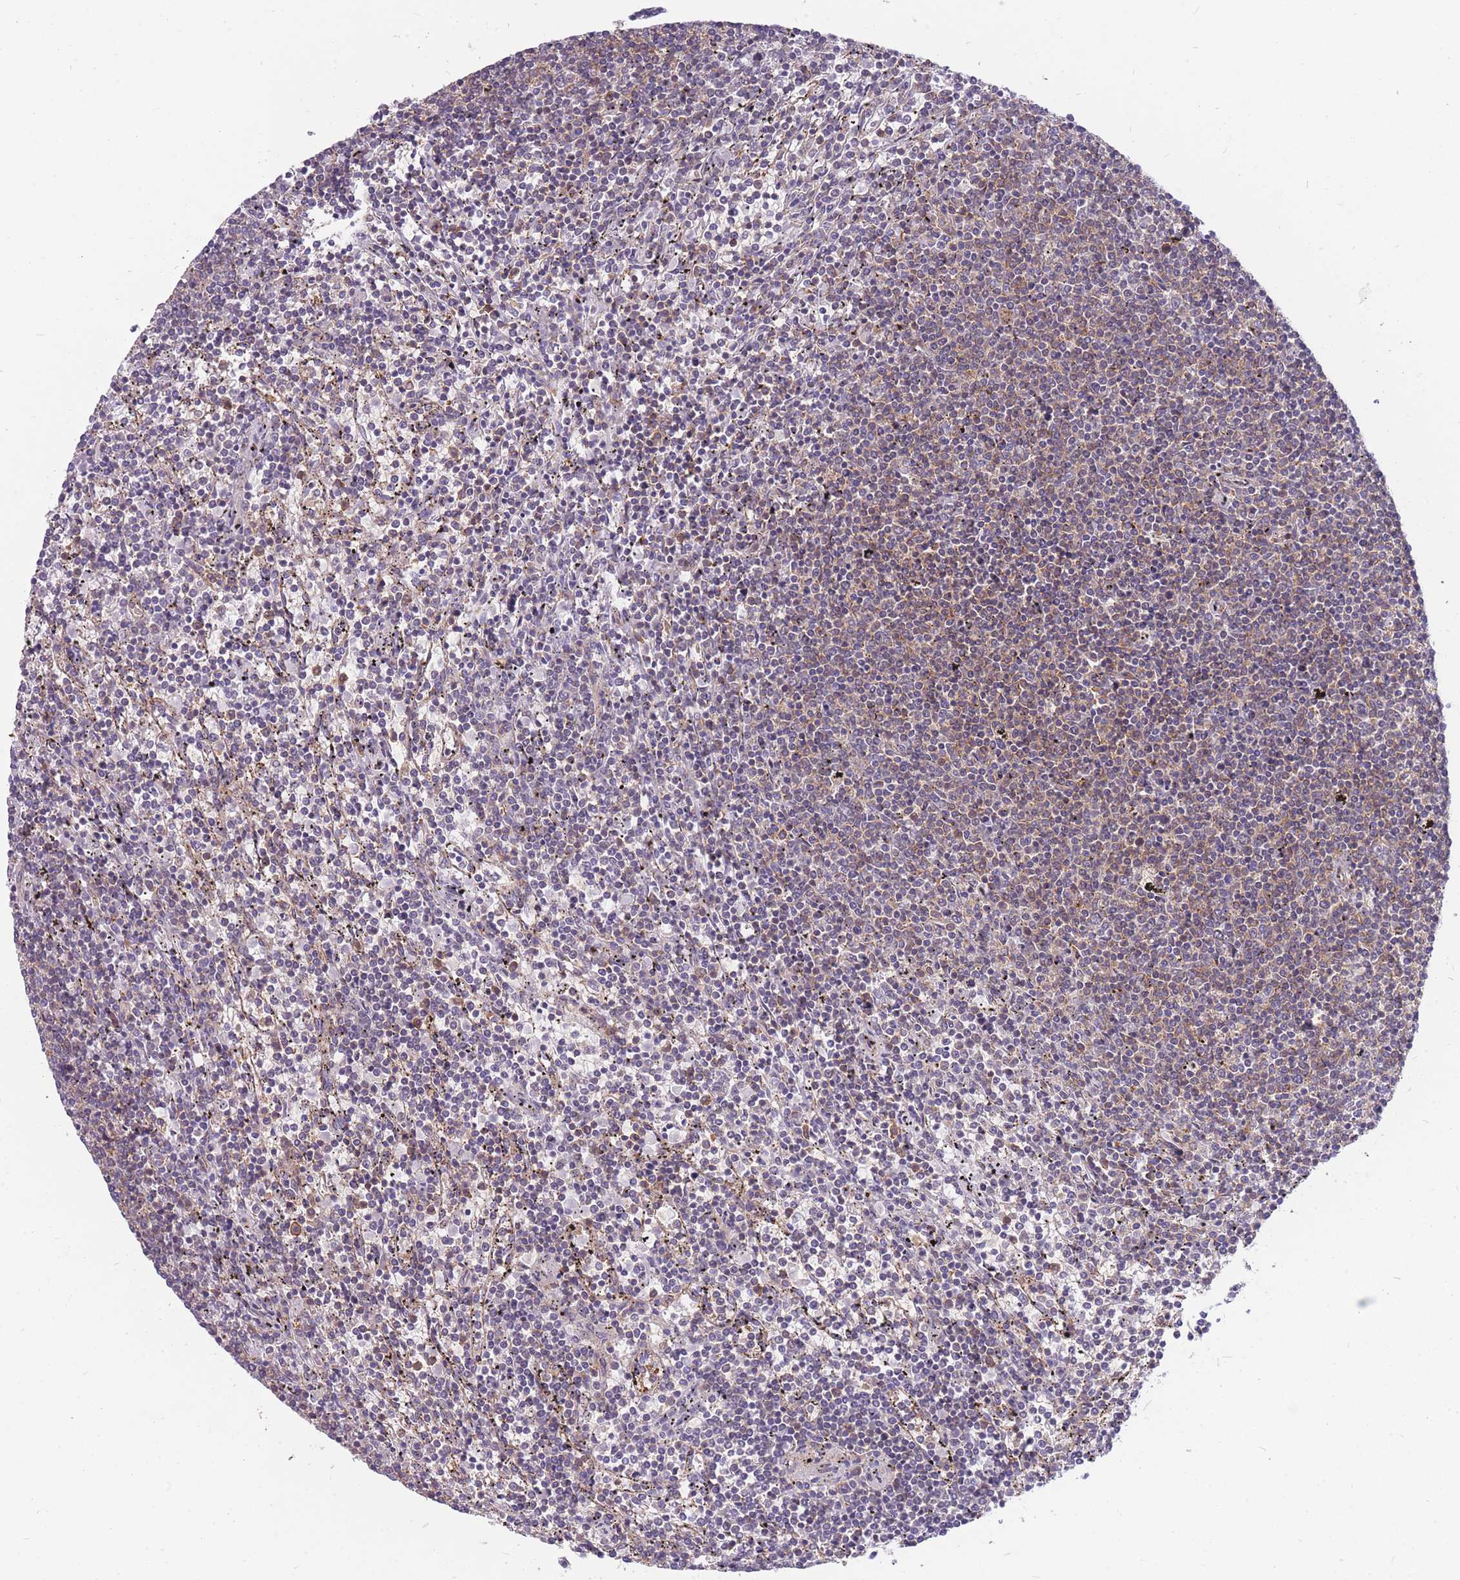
{"staining": {"intensity": "weak", "quantity": "<25%", "location": "cytoplasmic/membranous"}, "tissue": "lymphoma", "cell_type": "Tumor cells", "image_type": "cancer", "snomed": [{"axis": "morphology", "description": "Malignant lymphoma, non-Hodgkin's type, Low grade"}, {"axis": "topography", "description": "Spleen"}], "caption": "Immunohistochemistry (IHC) micrograph of human lymphoma stained for a protein (brown), which displays no staining in tumor cells. Brightfield microscopy of IHC stained with DAB (brown) and hematoxylin (blue), captured at high magnification.", "gene": "GGA1", "patient": {"sex": "female", "age": 50}}